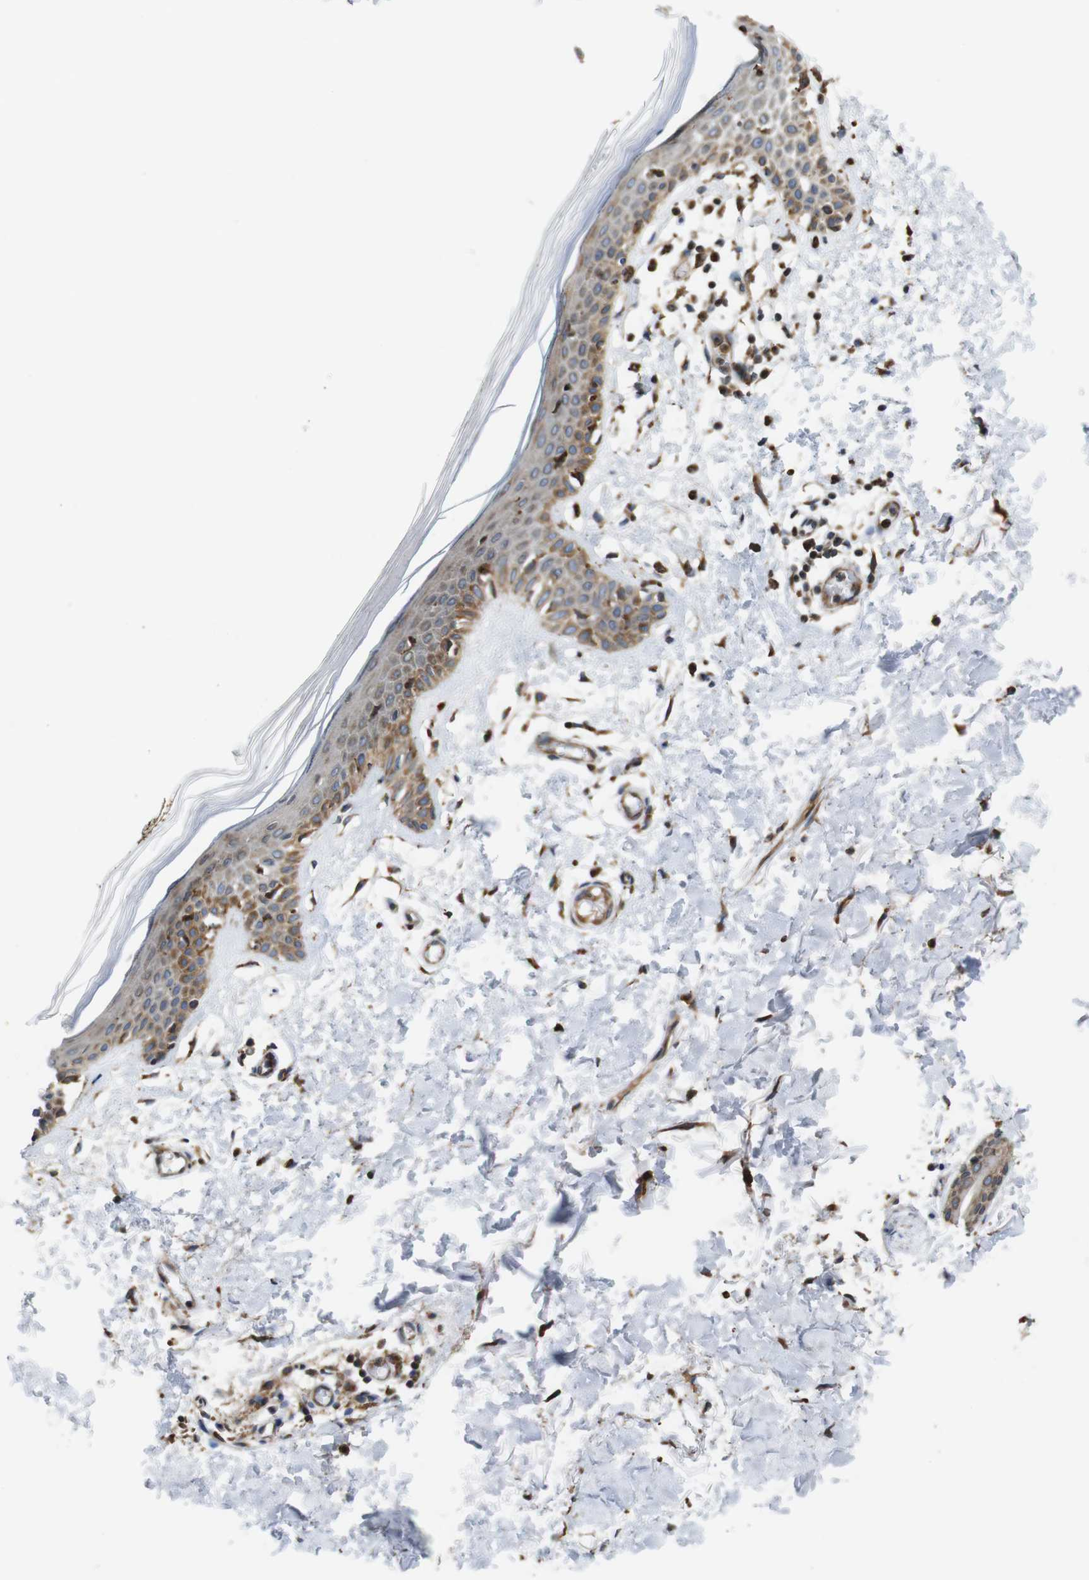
{"staining": {"intensity": "moderate", "quantity": ">75%", "location": "cytoplasmic/membranous"}, "tissue": "skin", "cell_type": "Fibroblasts", "image_type": "normal", "snomed": [{"axis": "morphology", "description": "Normal tissue, NOS"}, {"axis": "topography", "description": "Skin"}], "caption": "Normal skin displays moderate cytoplasmic/membranous positivity in approximately >75% of fibroblasts, visualized by immunohistochemistry.", "gene": "UGGT1", "patient": {"sex": "male", "age": 53}}